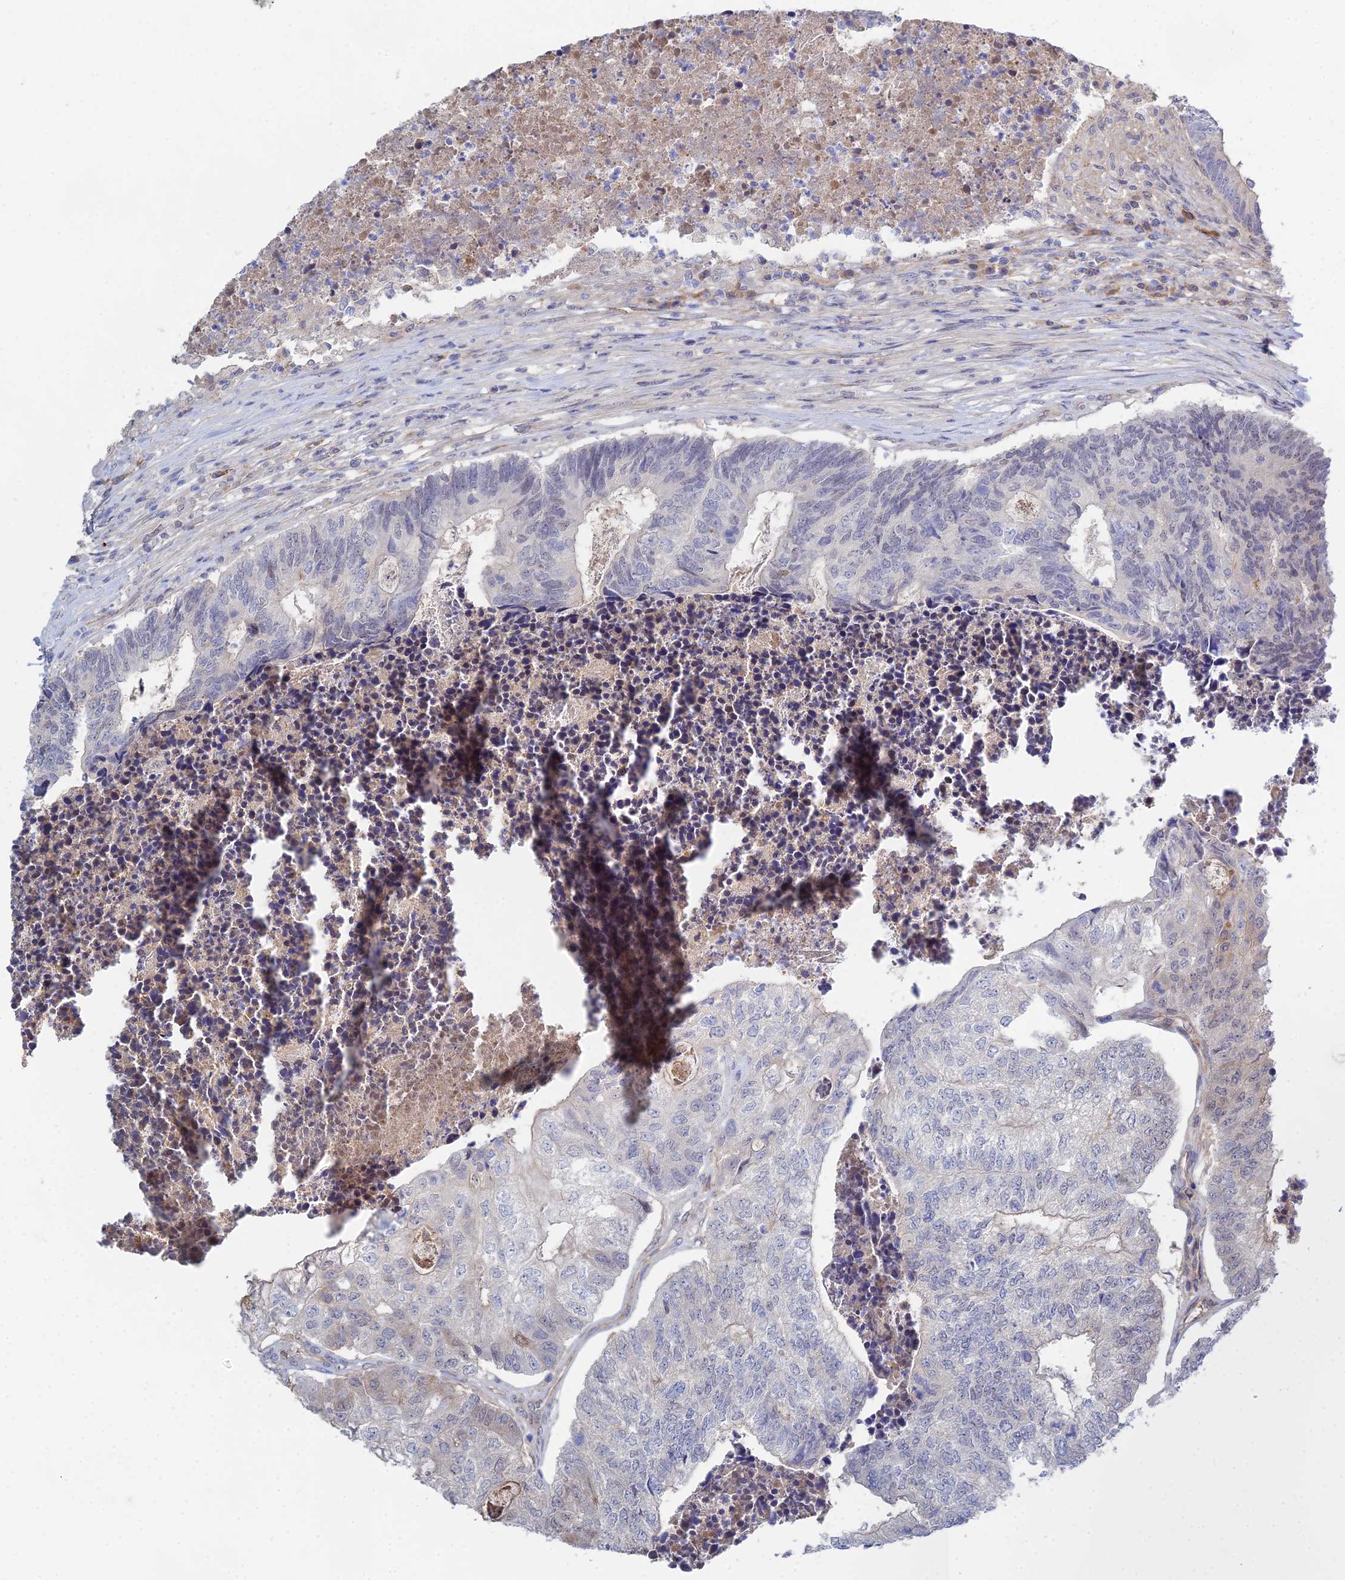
{"staining": {"intensity": "negative", "quantity": "none", "location": "none"}, "tissue": "colorectal cancer", "cell_type": "Tumor cells", "image_type": "cancer", "snomed": [{"axis": "morphology", "description": "Adenocarcinoma, NOS"}, {"axis": "topography", "description": "Colon"}], "caption": "This is a image of immunohistochemistry (IHC) staining of colorectal adenocarcinoma, which shows no staining in tumor cells.", "gene": "DNAH14", "patient": {"sex": "female", "age": 67}}